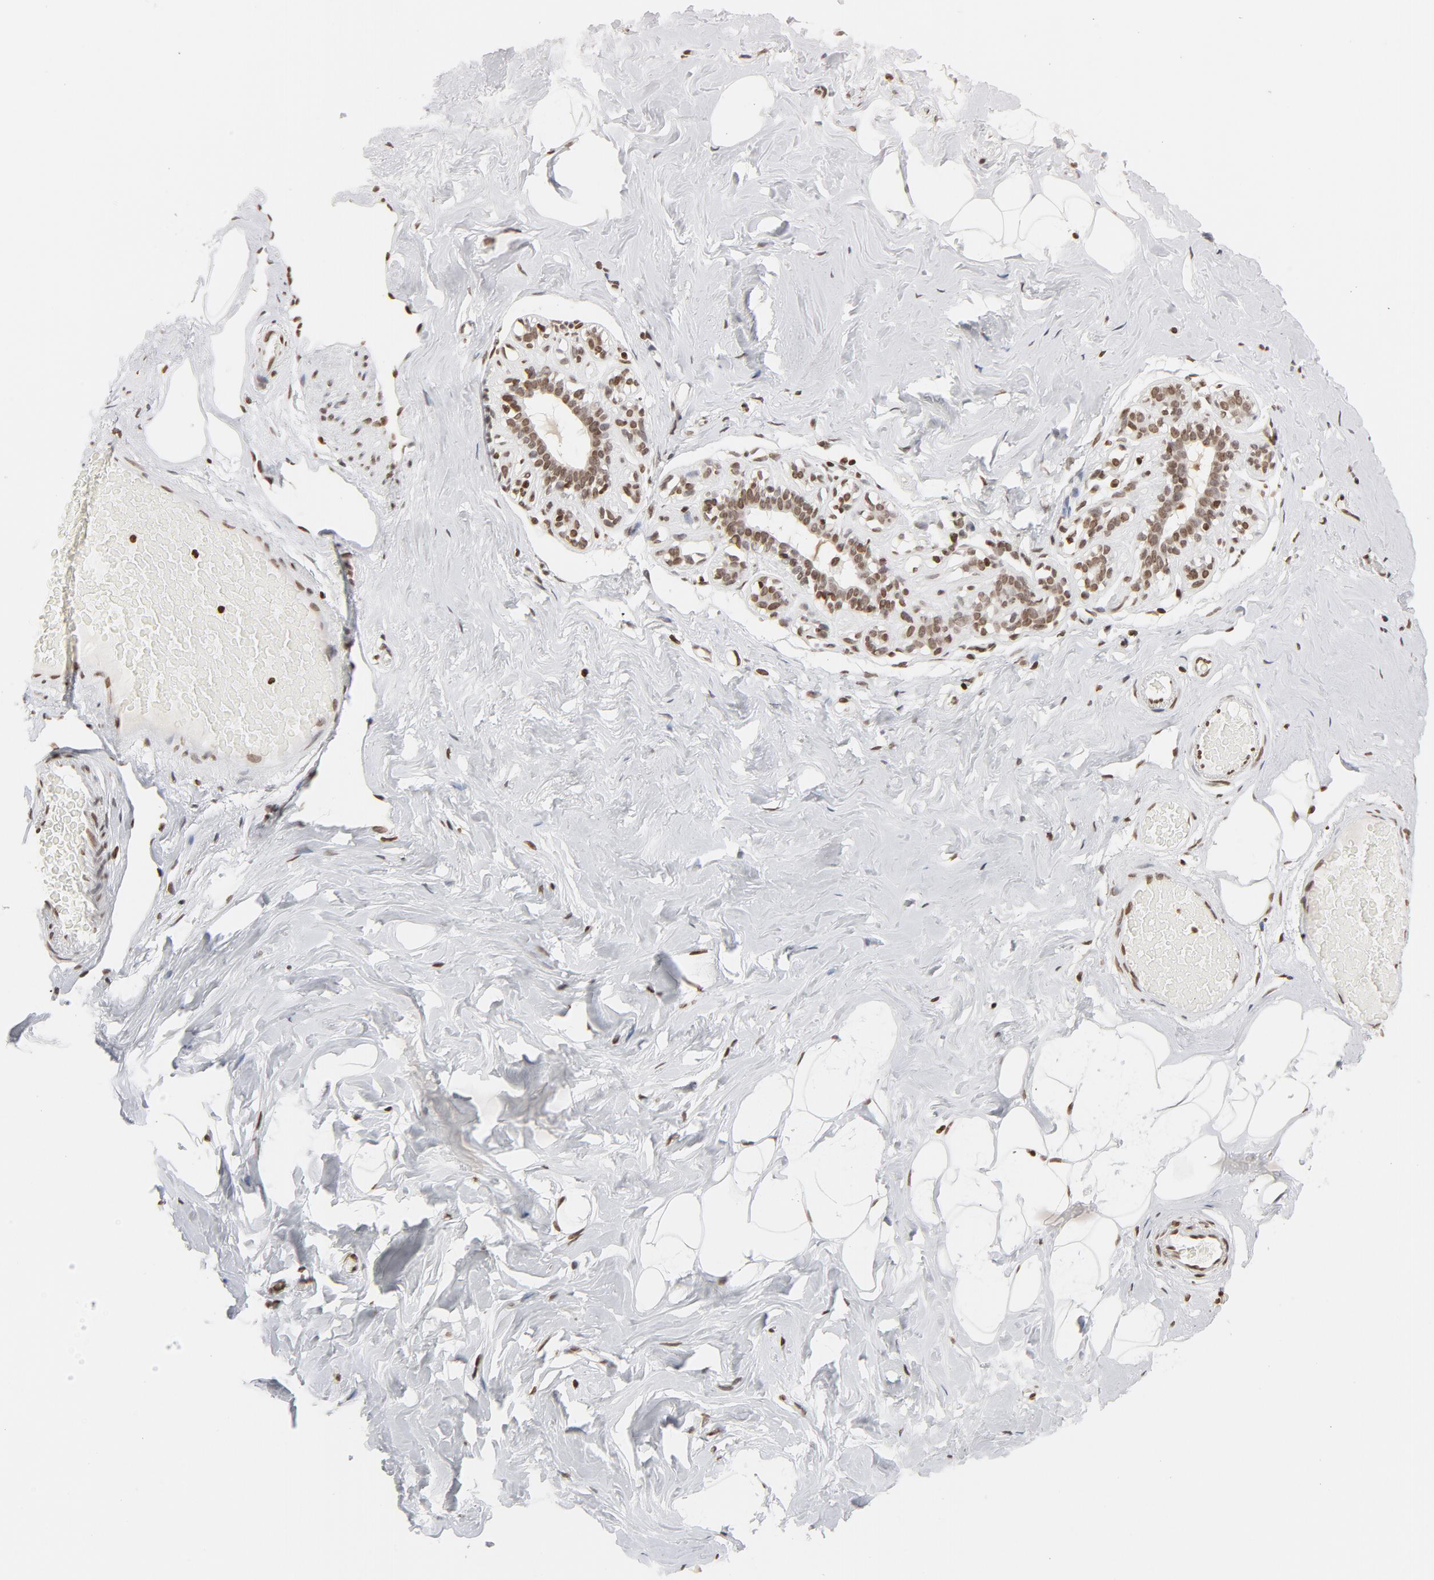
{"staining": {"intensity": "moderate", "quantity": ">75%", "location": "nuclear"}, "tissue": "breast", "cell_type": "Adipocytes", "image_type": "normal", "snomed": [{"axis": "morphology", "description": "Normal tissue, NOS"}, {"axis": "topography", "description": "Breast"}, {"axis": "topography", "description": "Soft tissue"}], "caption": "Immunohistochemical staining of normal human breast displays medium levels of moderate nuclear positivity in about >75% of adipocytes. Immunohistochemistry (ihc) stains the protein of interest in brown and the nuclei are stained blue.", "gene": "H2AC12", "patient": {"sex": "female", "age": 75}}